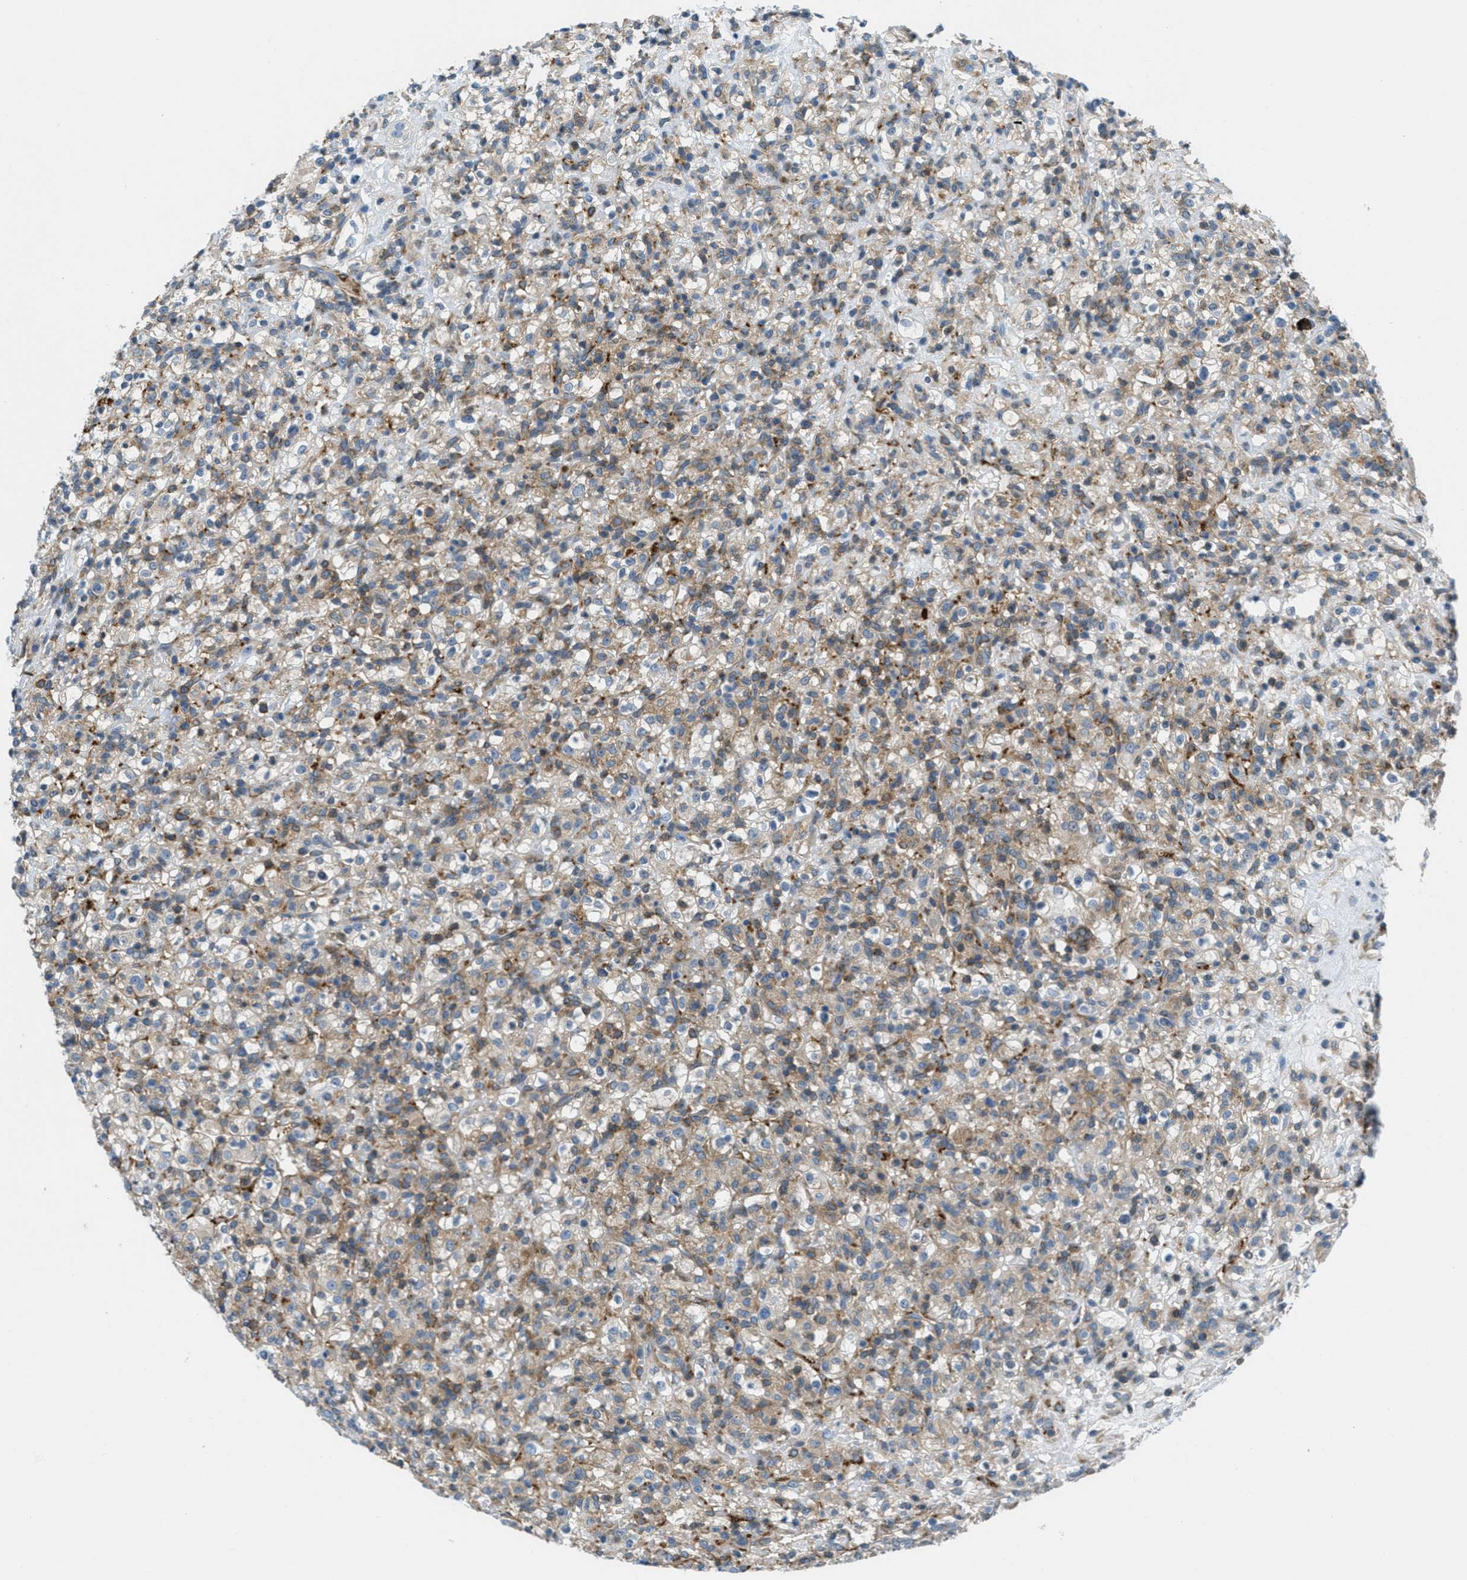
{"staining": {"intensity": "moderate", "quantity": ">75%", "location": "cytoplasmic/membranous"}, "tissue": "renal cancer", "cell_type": "Tumor cells", "image_type": "cancer", "snomed": [{"axis": "morphology", "description": "Normal tissue, NOS"}, {"axis": "morphology", "description": "Adenocarcinoma, NOS"}, {"axis": "topography", "description": "Kidney"}], "caption": "Brown immunohistochemical staining in renal cancer (adenocarcinoma) demonstrates moderate cytoplasmic/membranous expression in about >75% of tumor cells. (IHC, brightfield microscopy, high magnification).", "gene": "MAPRE2", "patient": {"sex": "female", "age": 72}}